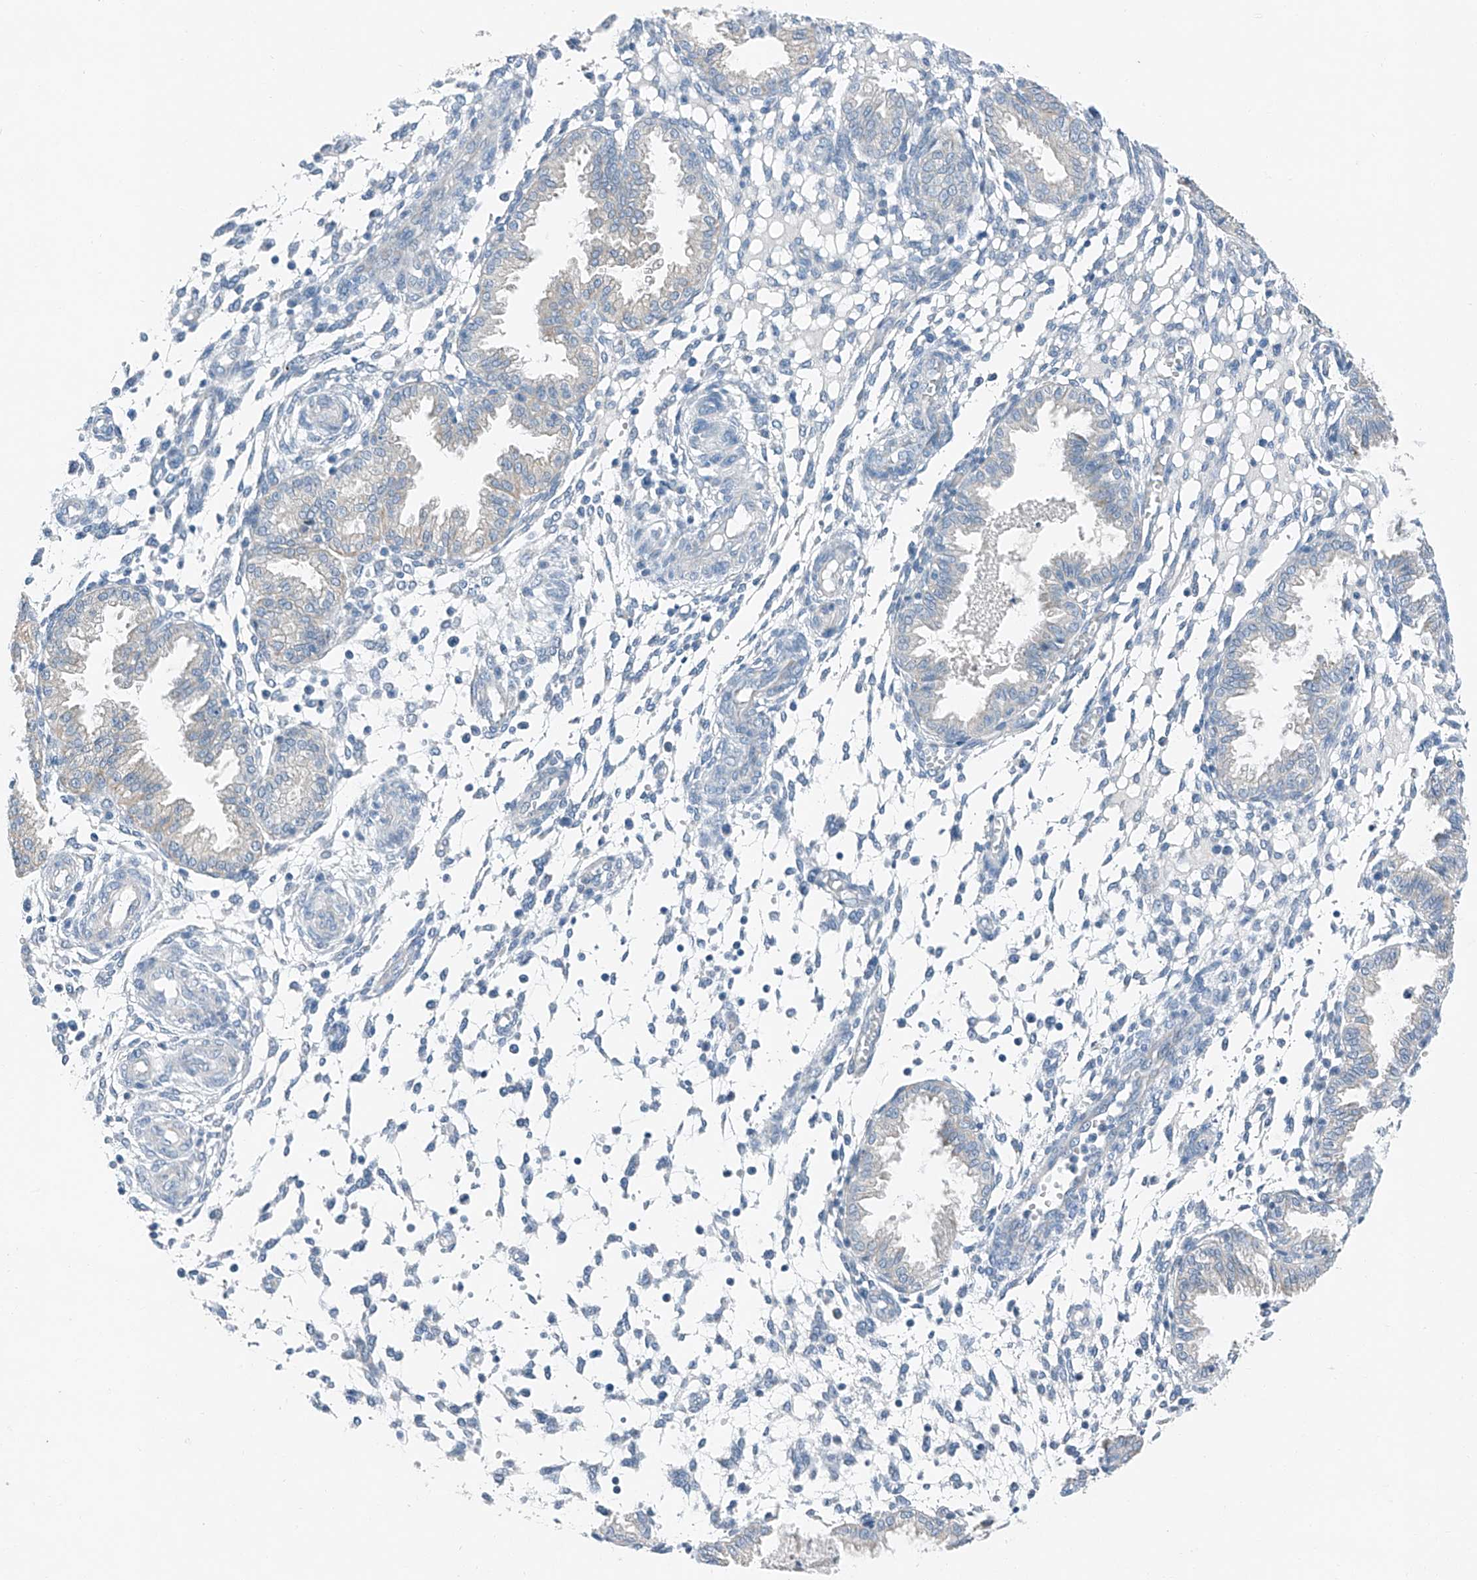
{"staining": {"intensity": "negative", "quantity": "none", "location": "none"}, "tissue": "endometrium", "cell_type": "Cells in endometrial stroma", "image_type": "normal", "snomed": [{"axis": "morphology", "description": "Normal tissue, NOS"}, {"axis": "topography", "description": "Endometrium"}], "caption": "DAB (3,3'-diaminobenzidine) immunohistochemical staining of normal human endometrium reveals no significant positivity in cells in endometrial stroma.", "gene": "MDGA1", "patient": {"sex": "female", "age": 33}}